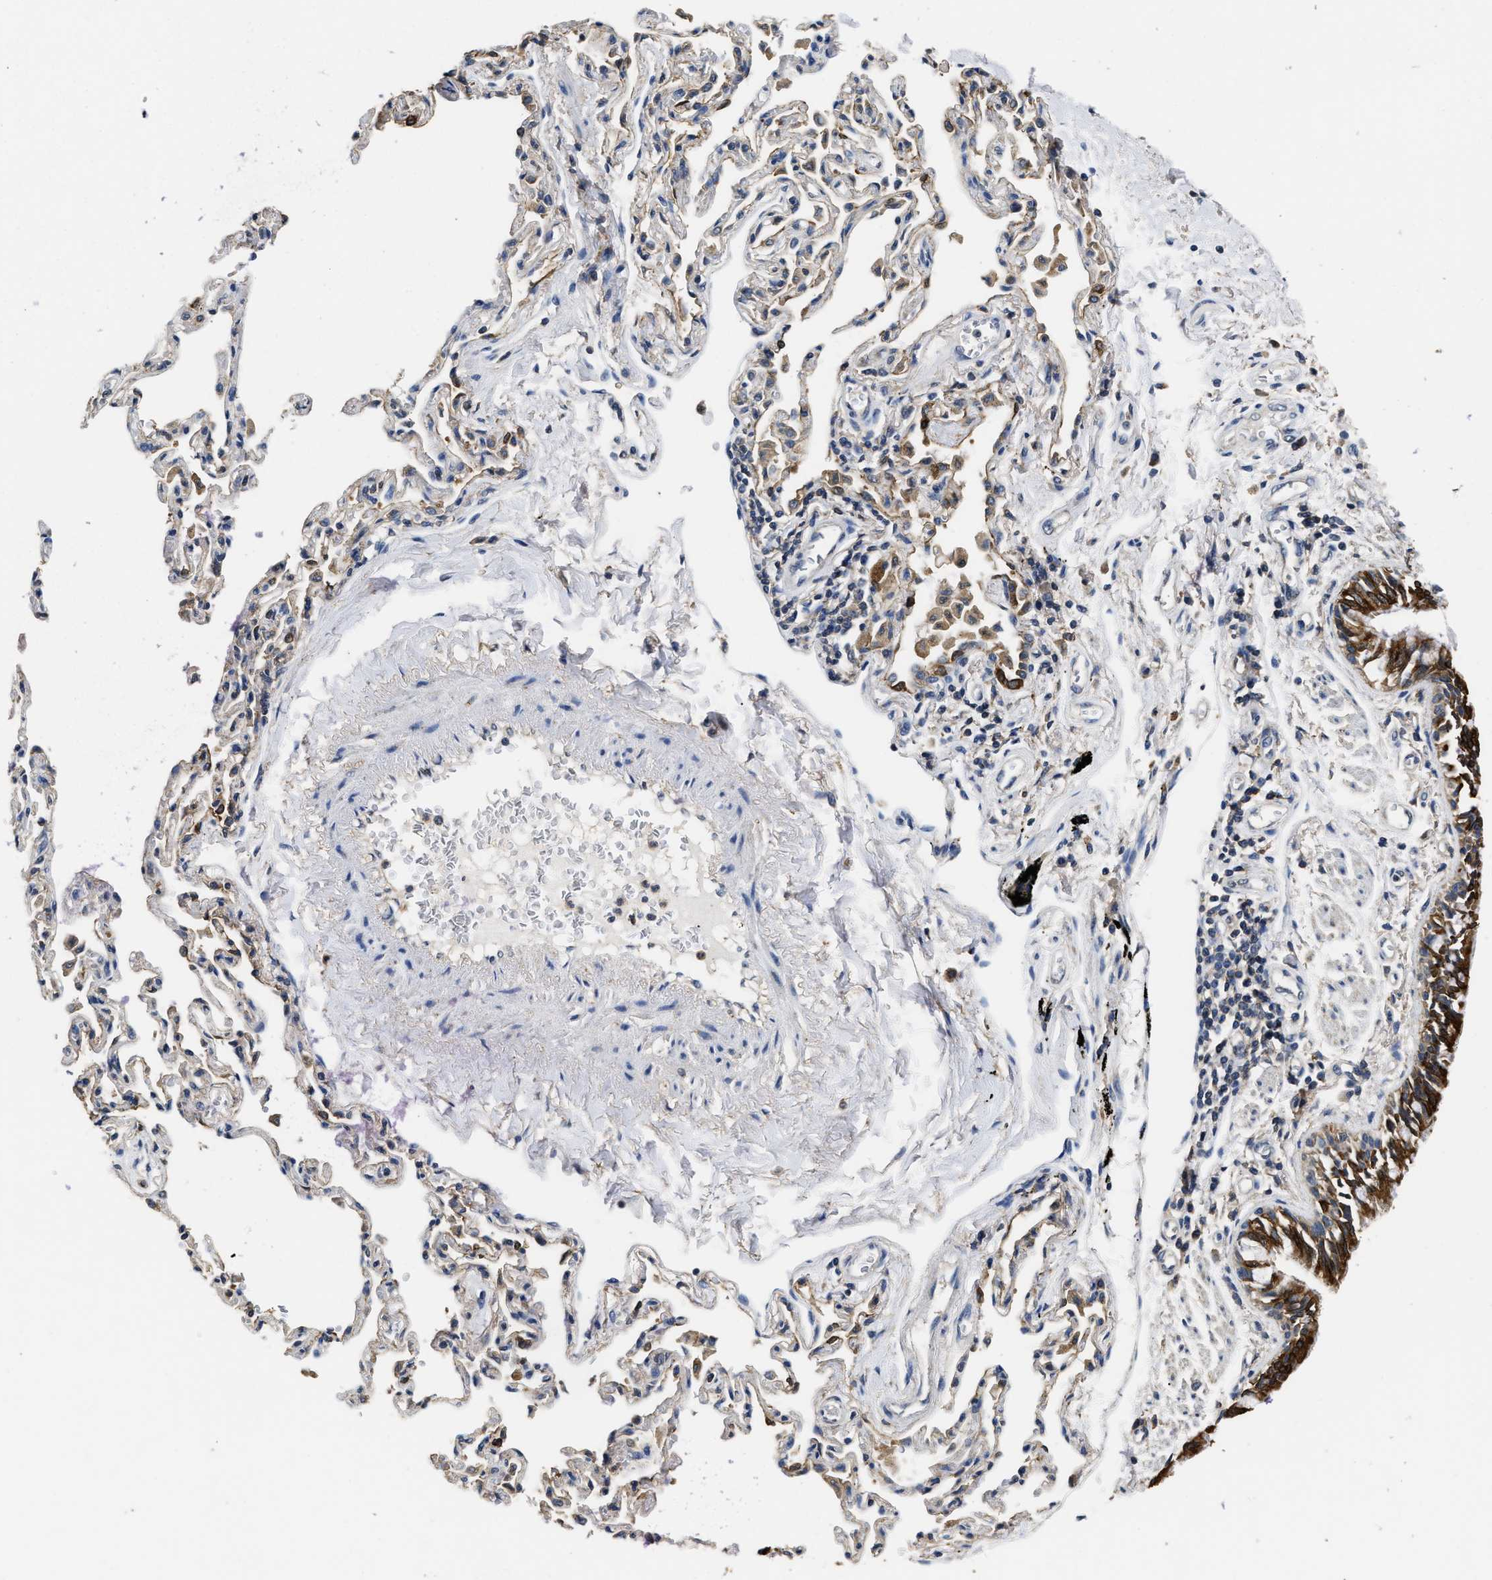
{"staining": {"intensity": "strong", "quantity": ">75%", "location": "cytoplasmic/membranous"}, "tissue": "bronchus", "cell_type": "Respiratory epithelial cells", "image_type": "normal", "snomed": [{"axis": "morphology", "description": "Normal tissue, NOS"}, {"axis": "topography", "description": "Bronchus"}, {"axis": "topography", "description": "Lung"}], "caption": "Benign bronchus was stained to show a protein in brown. There is high levels of strong cytoplasmic/membranous staining in approximately >75% of respiratory epithelial cells. (Brightfield microscopy of DAB IHC at high magnification).", "gene": "CTNNA1", "patient": {"sex": "male", "age": 64}}